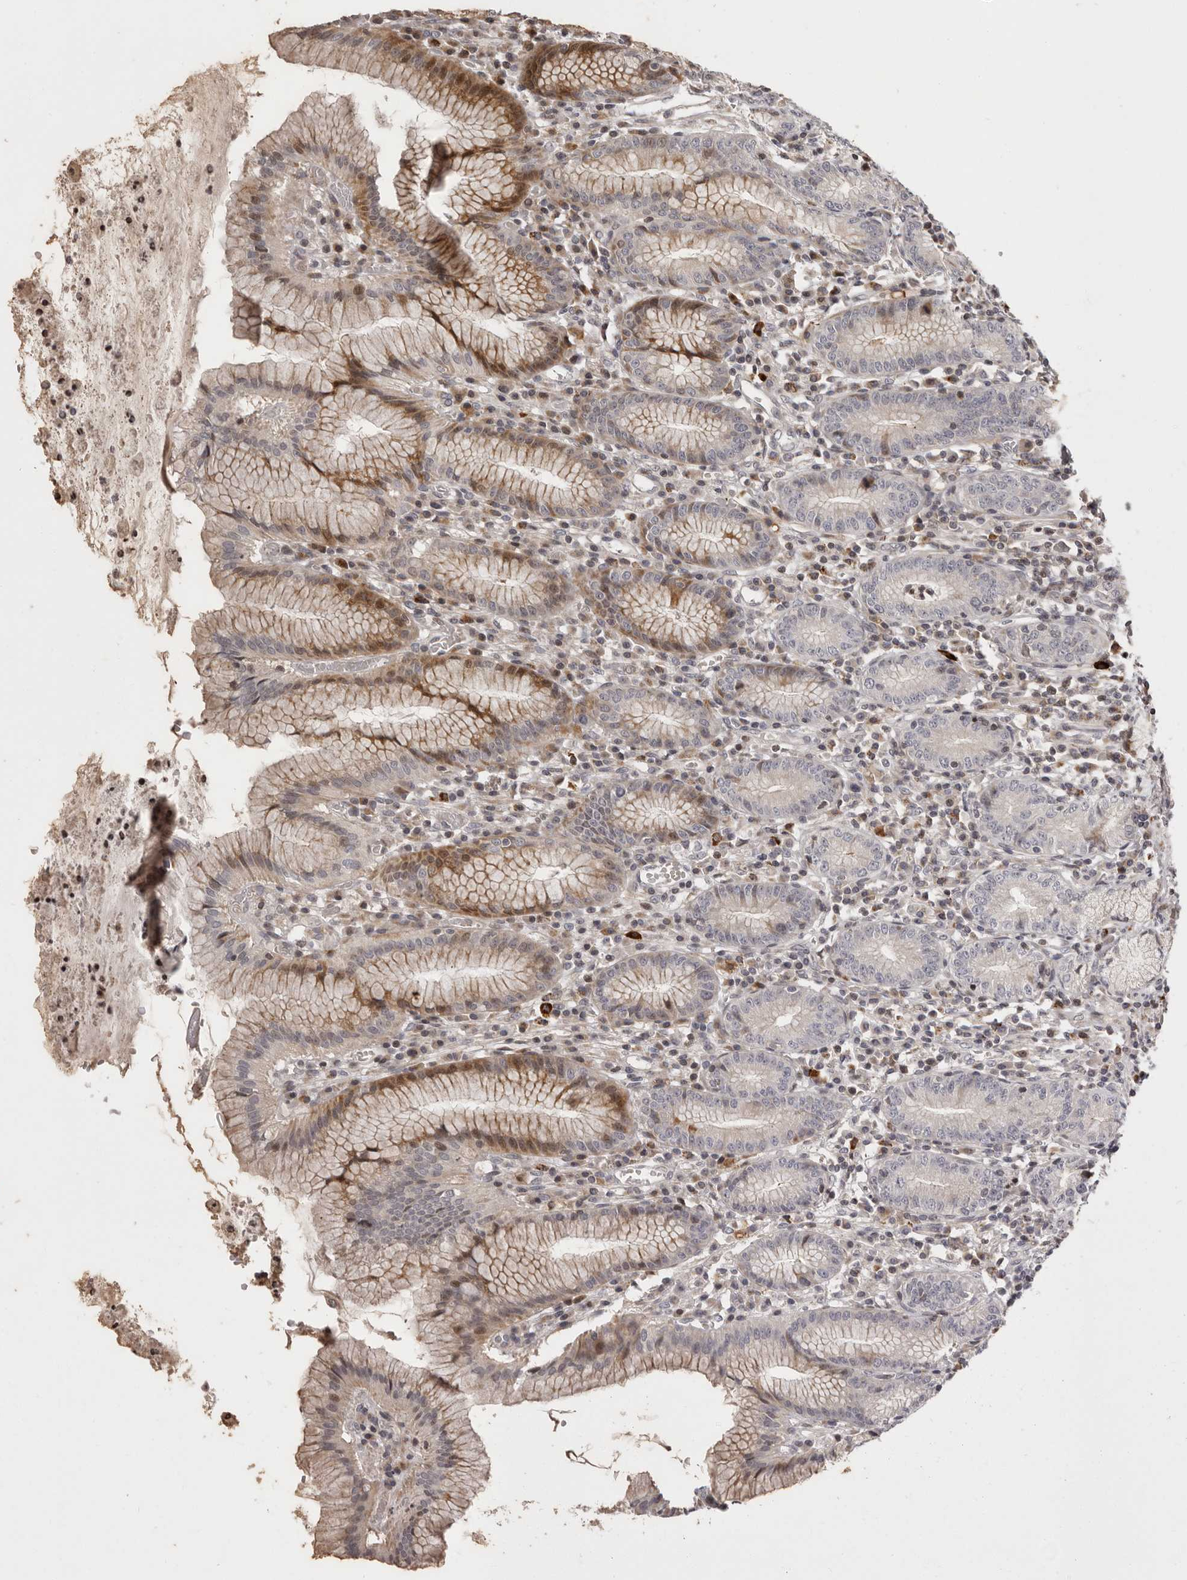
{"staining": {"intensity": "negative", "quantity": "none", "location": "none"}, "tissue": "stomach", "cell_type": "Glandular cells", "image_type": "normal", "snomed": [{"axis": "morphology", "description": "Normal tissue, NOS"}, {"axis": "topography", "description": "Stomach"}], "caption": "Glandular cells show no significant positivity in normal stomach. (DAB (3,3'-diaminobenzidine) IHC, high magnification).", "gene": "AZIN1", "patient": {"sex": "male", "age": 55}}